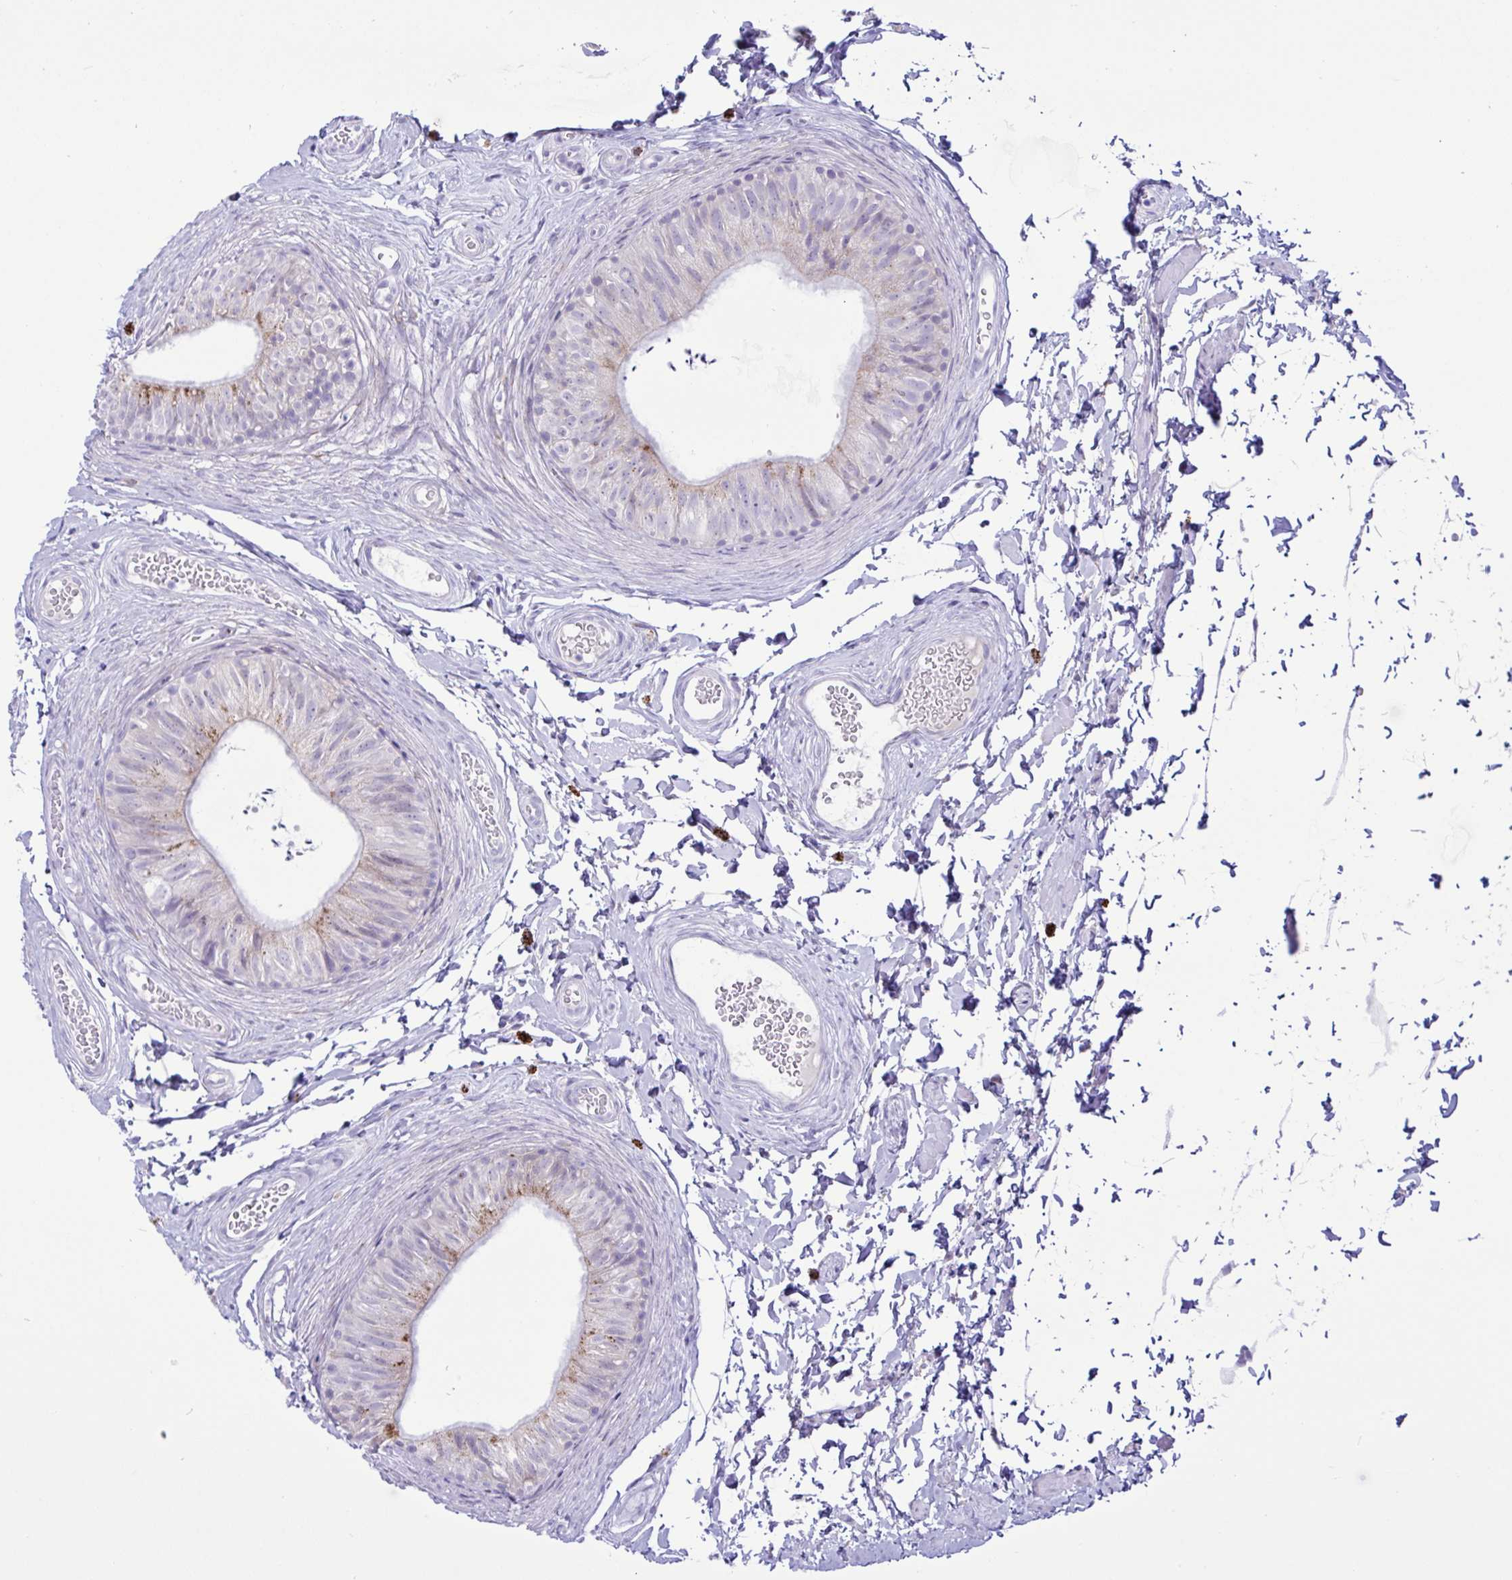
{"staining": {"intensity": "weak", "quantity": "25%-75%", "location": "cytoplasmic/membranous"}, "tissue": "epididymis", "cell_type": "Glandular cells", "image_type": "normal", "snomed": [{"axis": "morphology", "description": "Normal tissue, NOS"}, {"axis": "topography", "description": "Epididymis, spermatic cord, NOS"}, {"axis": "topography", "description": "Epididymis"}, {"axis": "topography", "description": "Peripheral nerve tissue"}], "caption": "Immunohistochemical staining of benign epididymis shows low levels of weak cytoplasmic/membranous expression in about 25%-75% of glandular cells.", "gene": "SREBF1", "patient": {"sex": "male", "age": 29}}